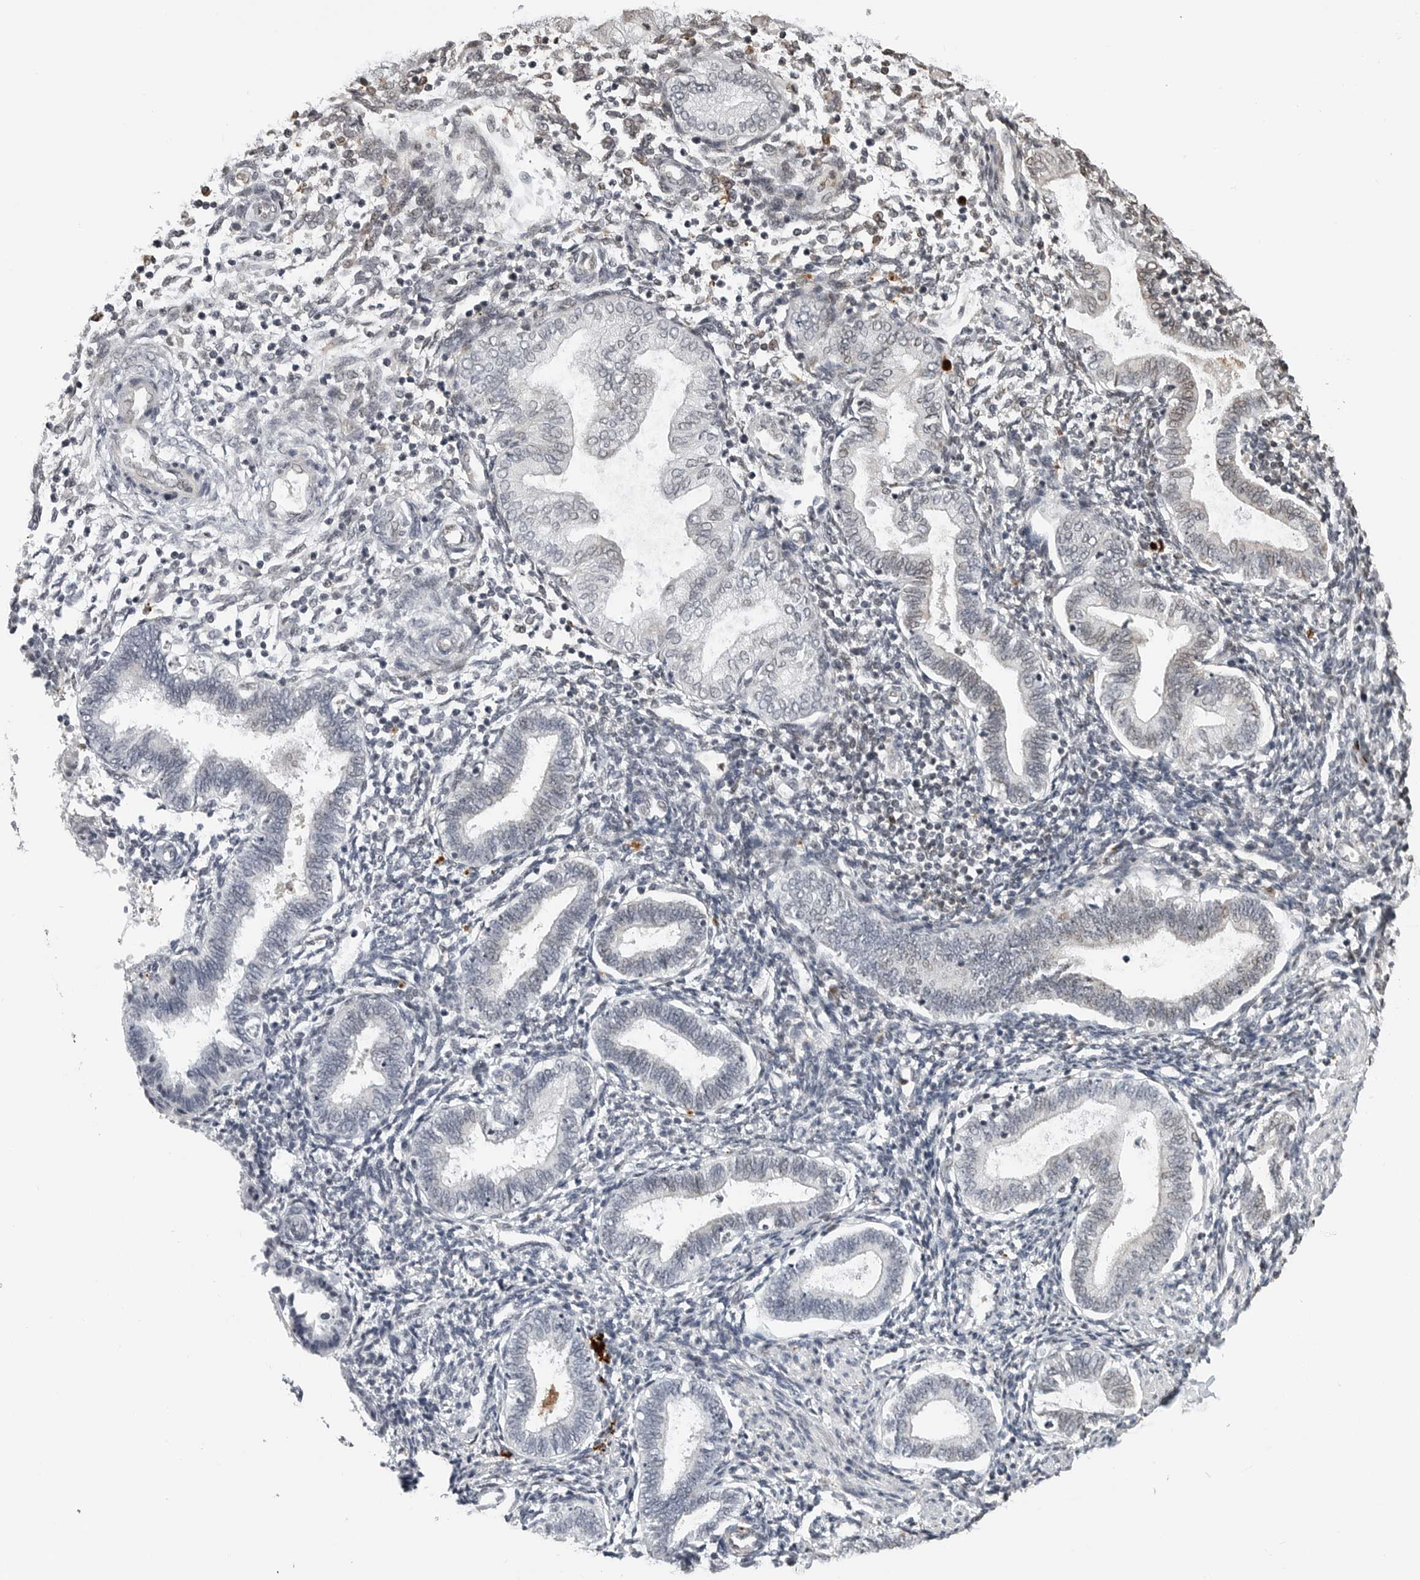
{"staining": {"intensity": "negative", "quantity": "none", "location": "none"}, "tissue": "endometrium", "cell_type": "Cells in endometrial stroma", "image_type": "normal", "snomed": [{"axis": "morphology", "description": "Normal tissue, NOS"}, {"axis": "topography", "description": "Endometrium"}], "caption": "Immunohistochemistry (IHC) photomicrograph of normal endometrium: human endometrium stained with DAB displays no significant protein expression in cells in endometrial stroma.", "gene": "CXCR5", "patient": {"sex": "female", "age": 53}}